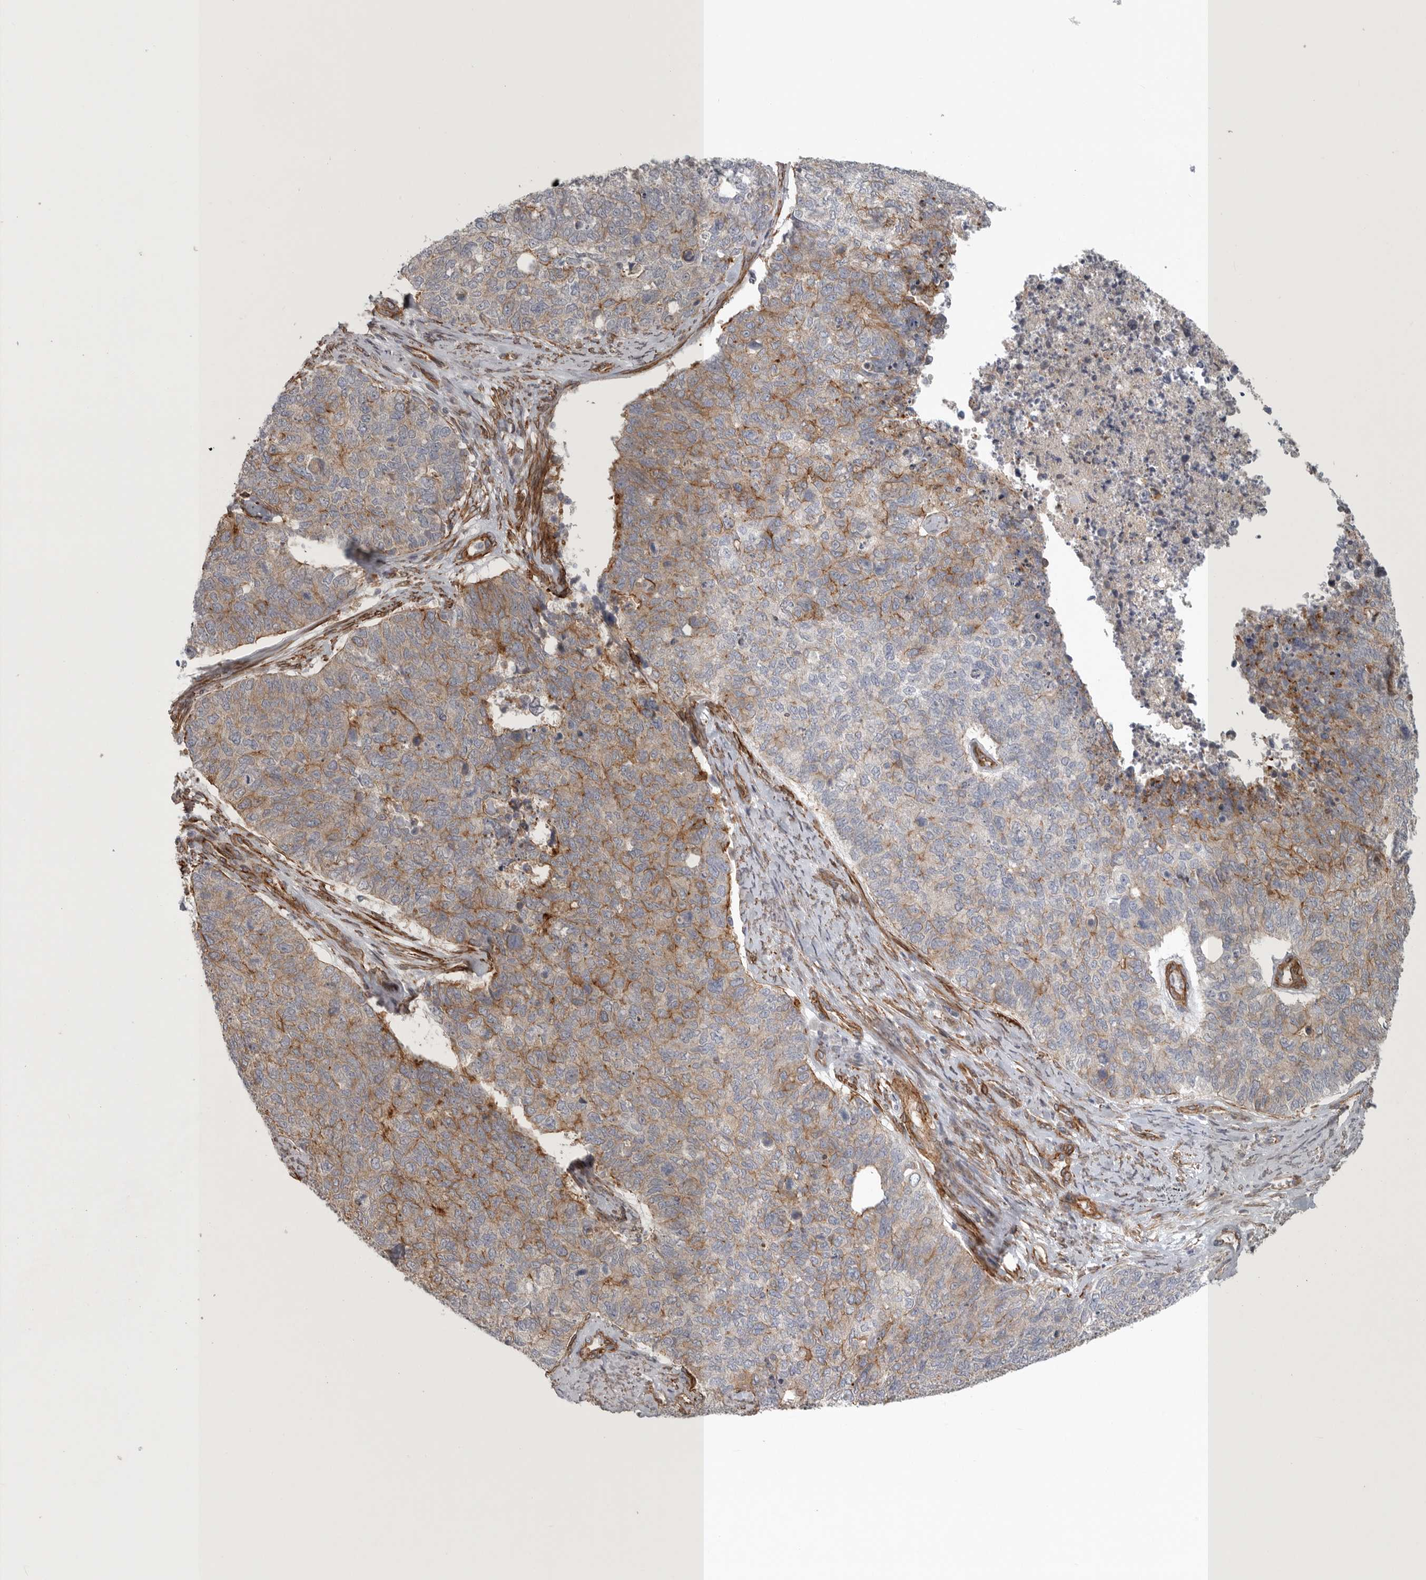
{"staining": {"intensity": "moderate", "quantity": "<25%", "location": "cytoplasmic/membranous"}, "tissue": "cervical cancer", "cell_type": "Tumor cells", "image_type": "cancer", "snomed": [{"axis": "morphology", "description": "Squamous cell carcinoma, NOS"}, {"axis": "topography", "description": "Cervix"}], "caption": "Immunohistochemical staining of human cervical cancer reveals low levels of moderate cytoplasmic/membranous expression in approximately <25% of tumor cells.", "gene": "LONRF1", "patient": {"sex": "female", "age": 63}}